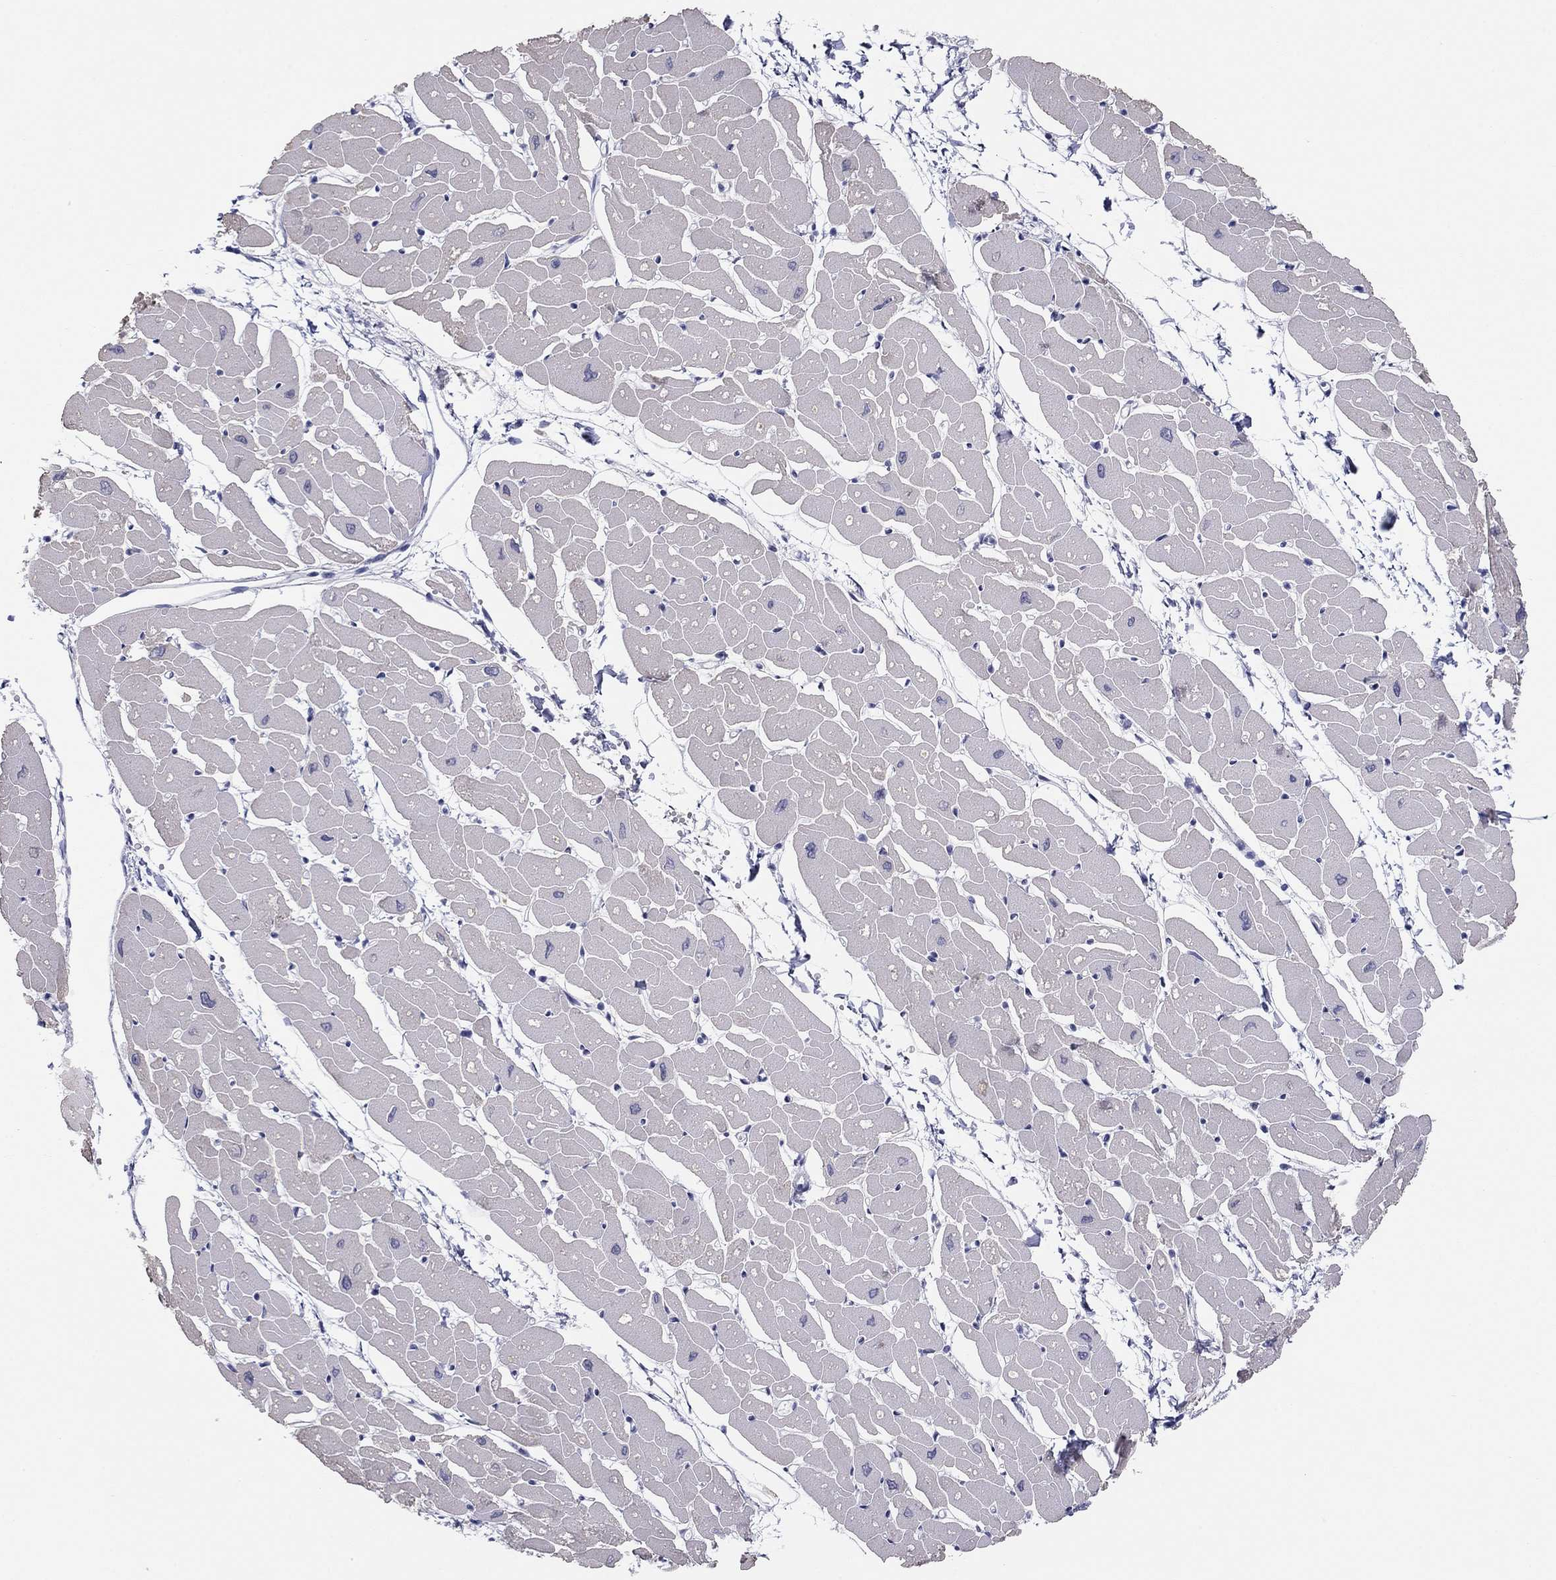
{"staining": {"intensity": "negative", "quantity": "none", "location": "none"}, "tissue": "heart muscle", "cell_type": "Cardiomyocytes", "image_type": "normal", "snomed": [{"axis": "morphology", "description": "Normal tissue, NOS"}, {"axis": "topography", "description": "Heart"}], "caption": "Cardiomyocytes show no significant protein staining in benign heart muscle. (Immunohistochemistry, brightfield microscopy, high magnification).", "gene": "PDXK", "patient": {"sex": "male", "age": 57}}